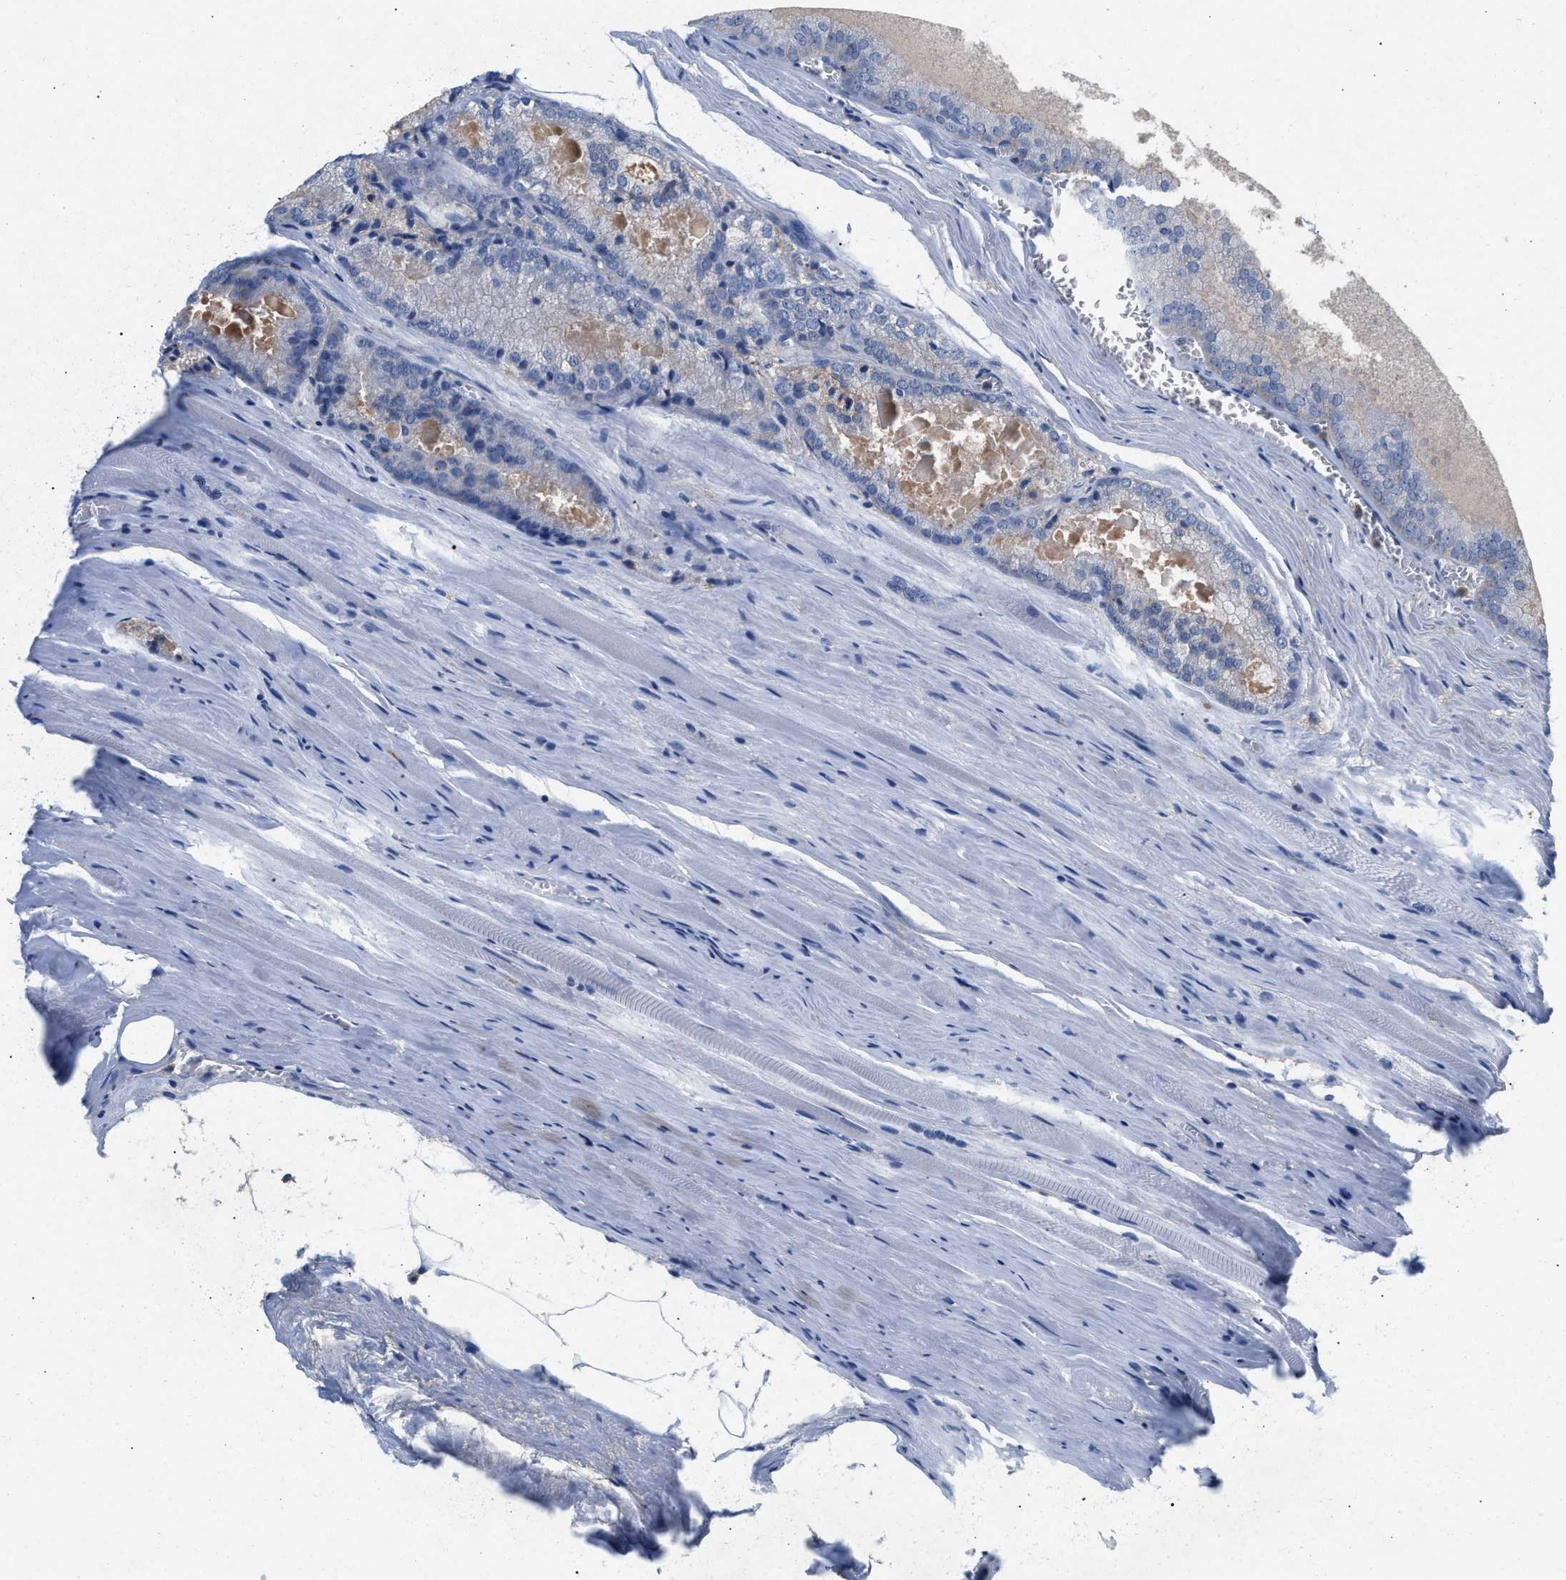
{"staining": {"intensity": "negative", "quantity": "none", "location": "none"}, "tissue": "prostate cancer", "cell_type": "Tumor cells", "image_type": "cancer", "snomed": [{"axis": "morphology", "description": "Adenocarcinoma, Low grade"}, {"axis": "topography", "description": "Prostate"}], "caption": "This is a image of IHC staining of prostate cancer, which shows no expression in tumor cells.", "gene": "GNAI3", "patient": {"sex": "male", "age": 64}}